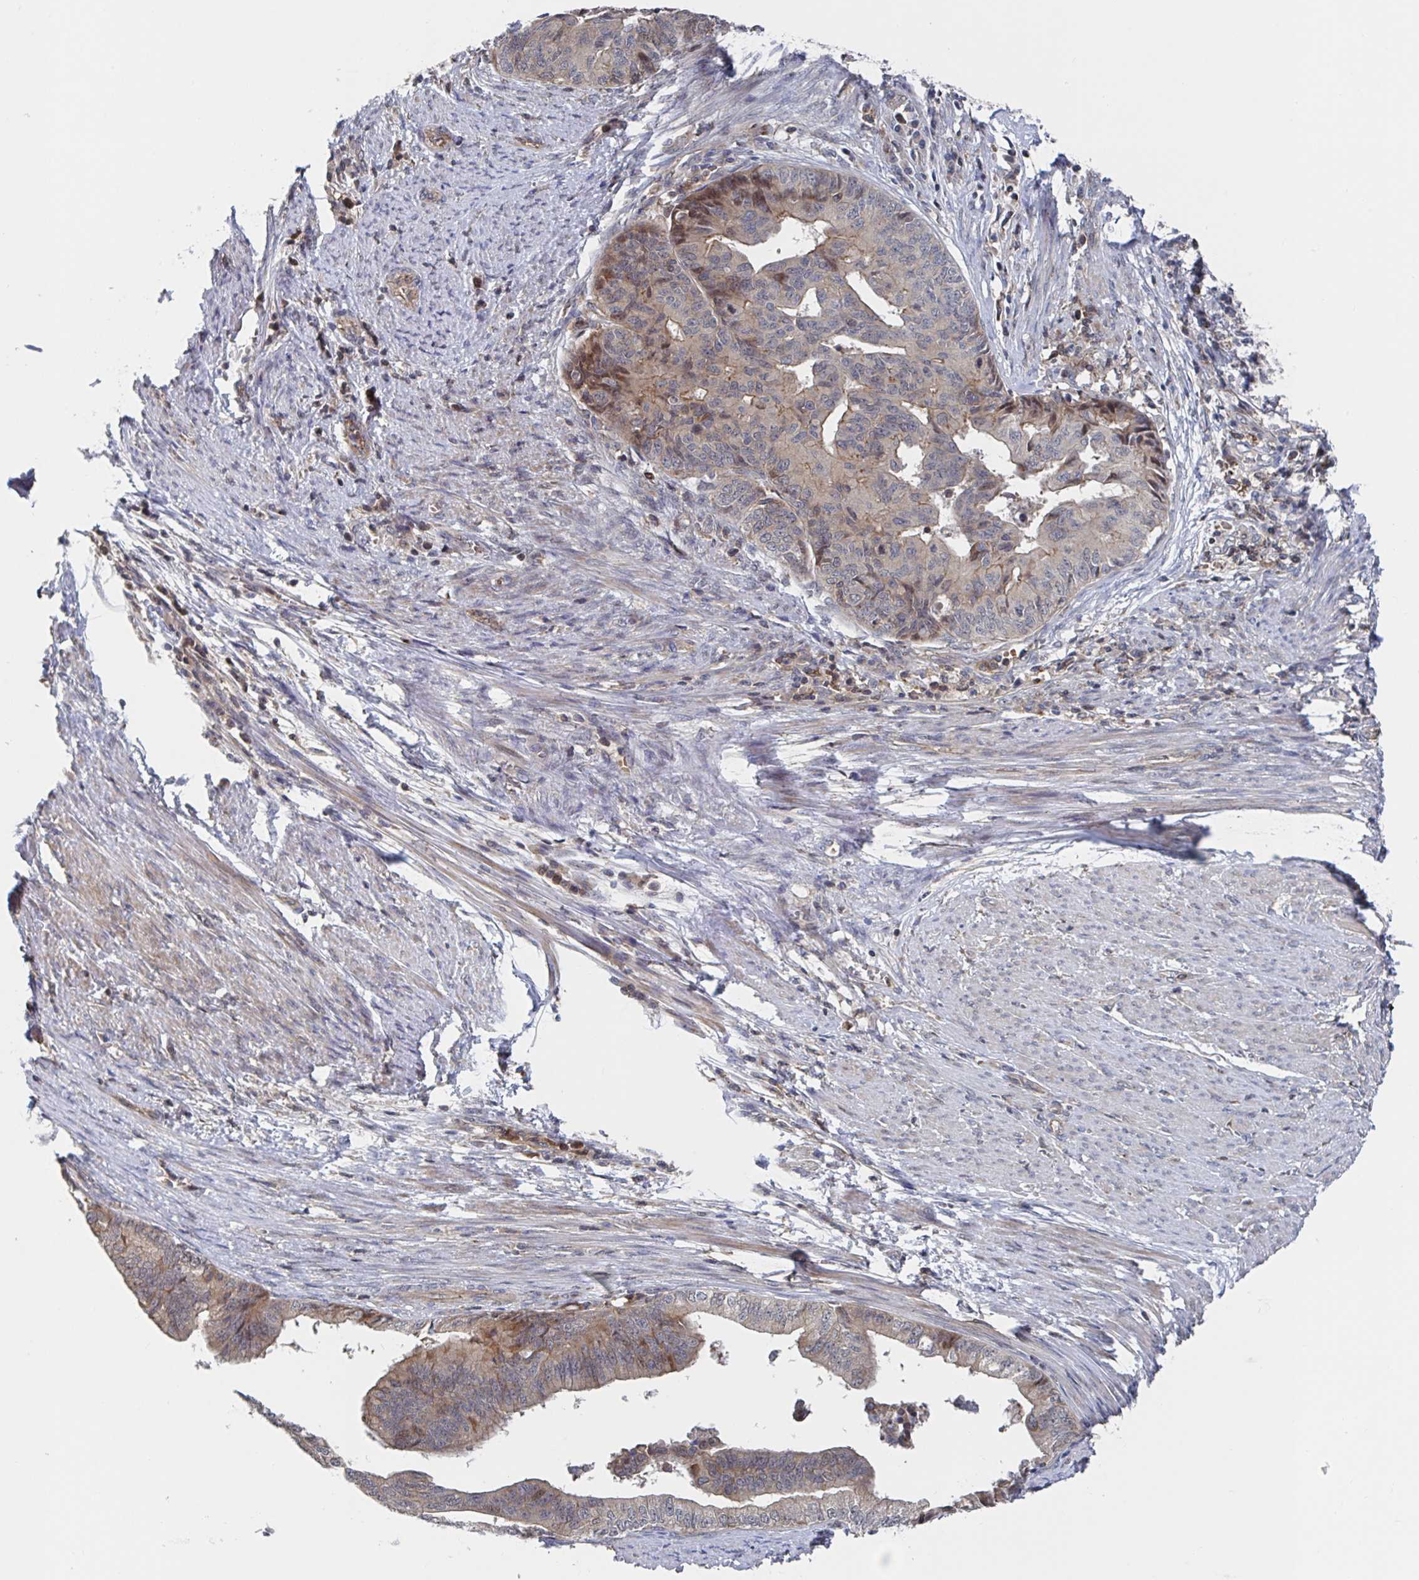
{"staining": {"intensity": "weak", "quantity": "<25%", "location": "cytoplasmic/membranous"}, "tissue": "endometrial cancer", "cell_type": "Tumor cells", "image_type": "cancer", "snomed": [{"axis": "morphology", "description": "Adenocarcinoma, NOS"}, {"axis": "topography", "description": "Endometrium"}], "caption": "Endometrial cancer stained for a protein using immunohistochemistry shows no positivity tumor cells.", "gene": "DHRS12", "patient": {"sex": "female", "age": 65}}